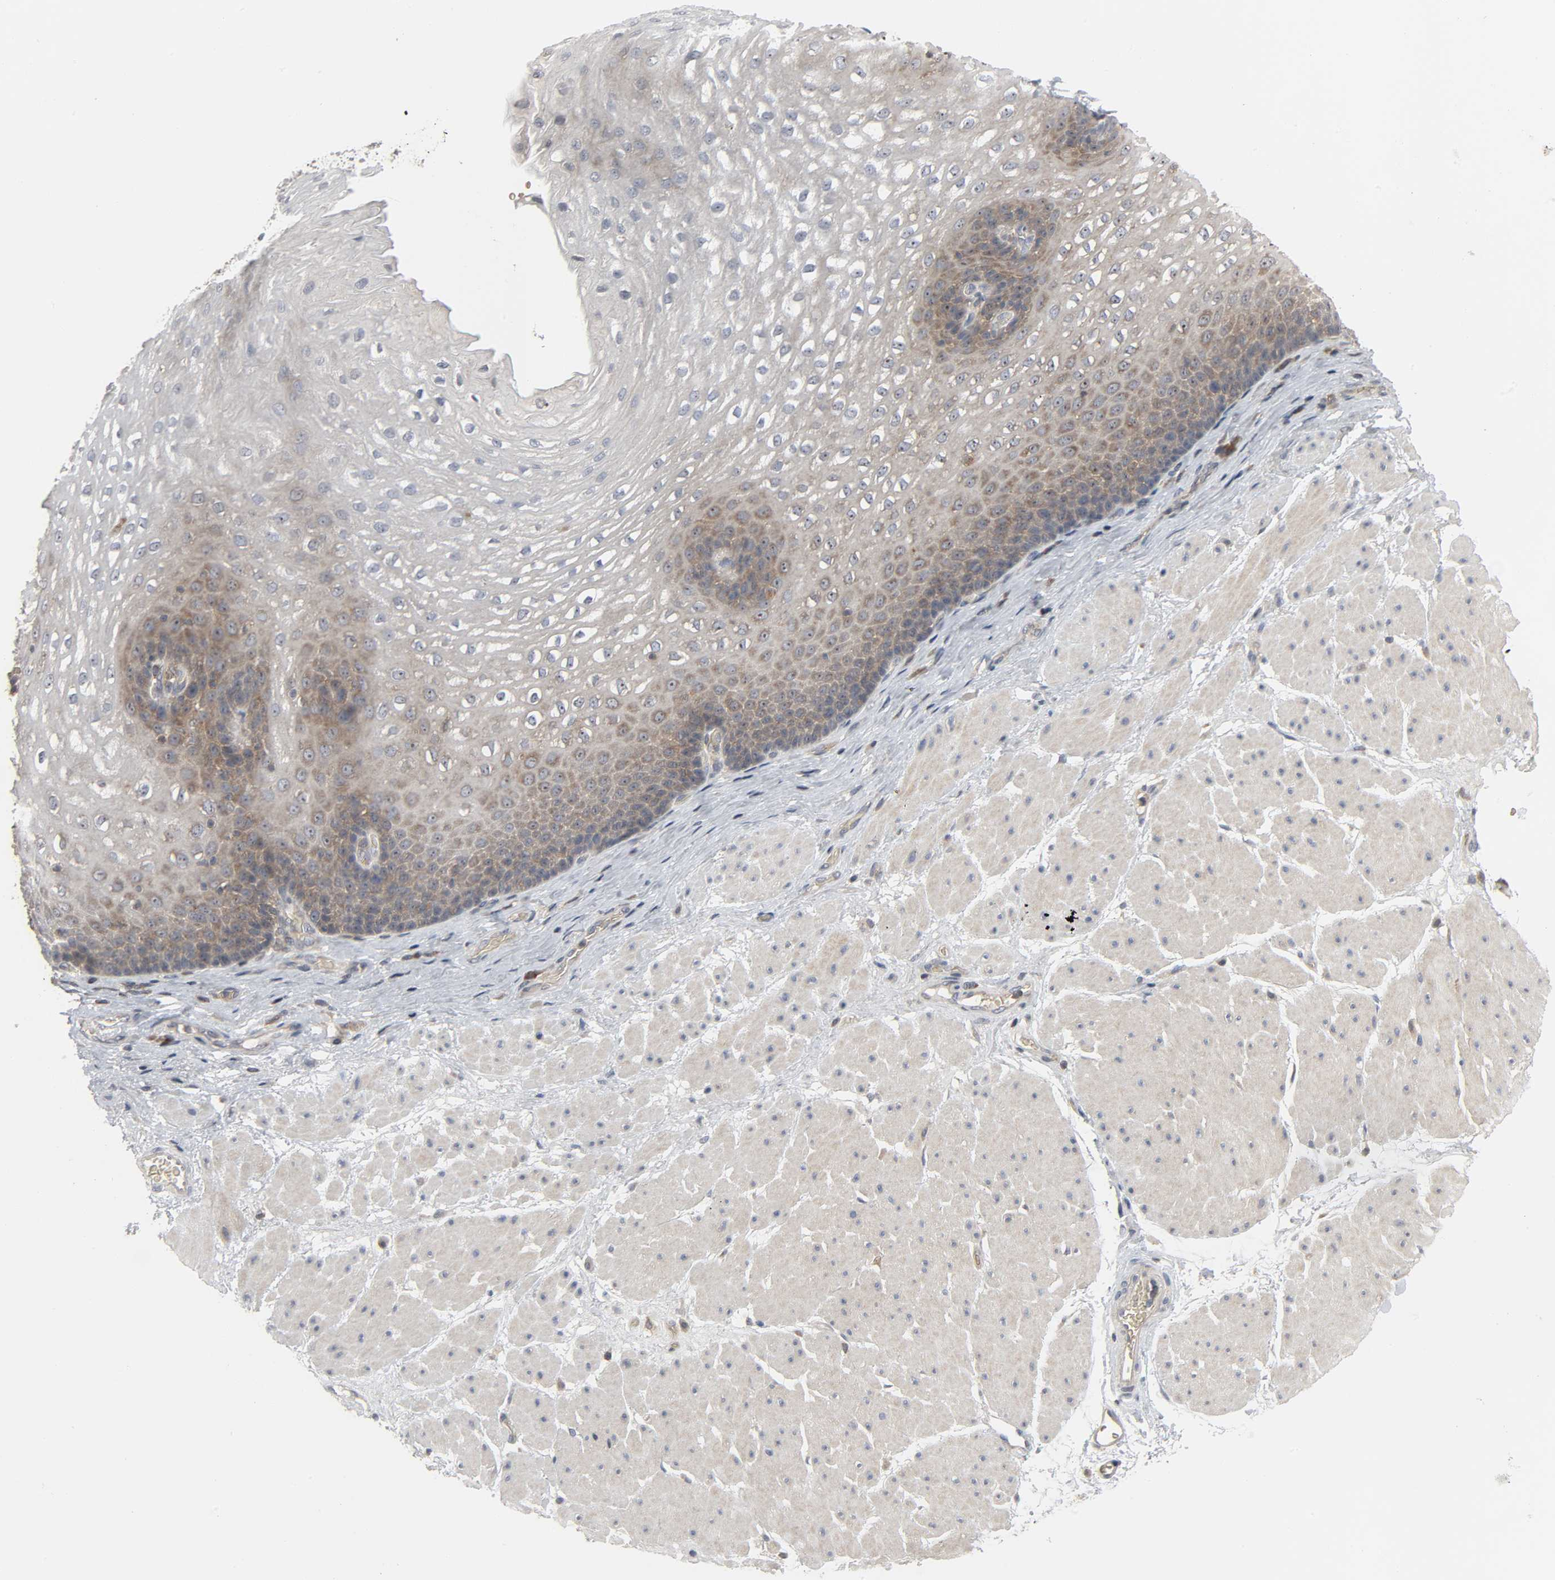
{"staining": {"intensity": "moderate", "quantity": "25%-75%", "location": "cytoplasmic/membranous,nuclear"}, "tissue": "esophagus", "cell_type": "Squamous epithelial cells", "image_type": "normal", "snomed": [{"axis": "morphology", "description": "Normal tissue, NOS"}, {"axis": "topography", "description": "Esophagus"}], "caption": "There is medium levels of moderate cytoplasmic/membranous,nuclear positivity in squamous epithelial cells of benign esophagus, as demonstrated by immunohistochemical staining (brown color).", "gene": "PLEKHA2", "patient": {"sex": "male", "age": 48}}